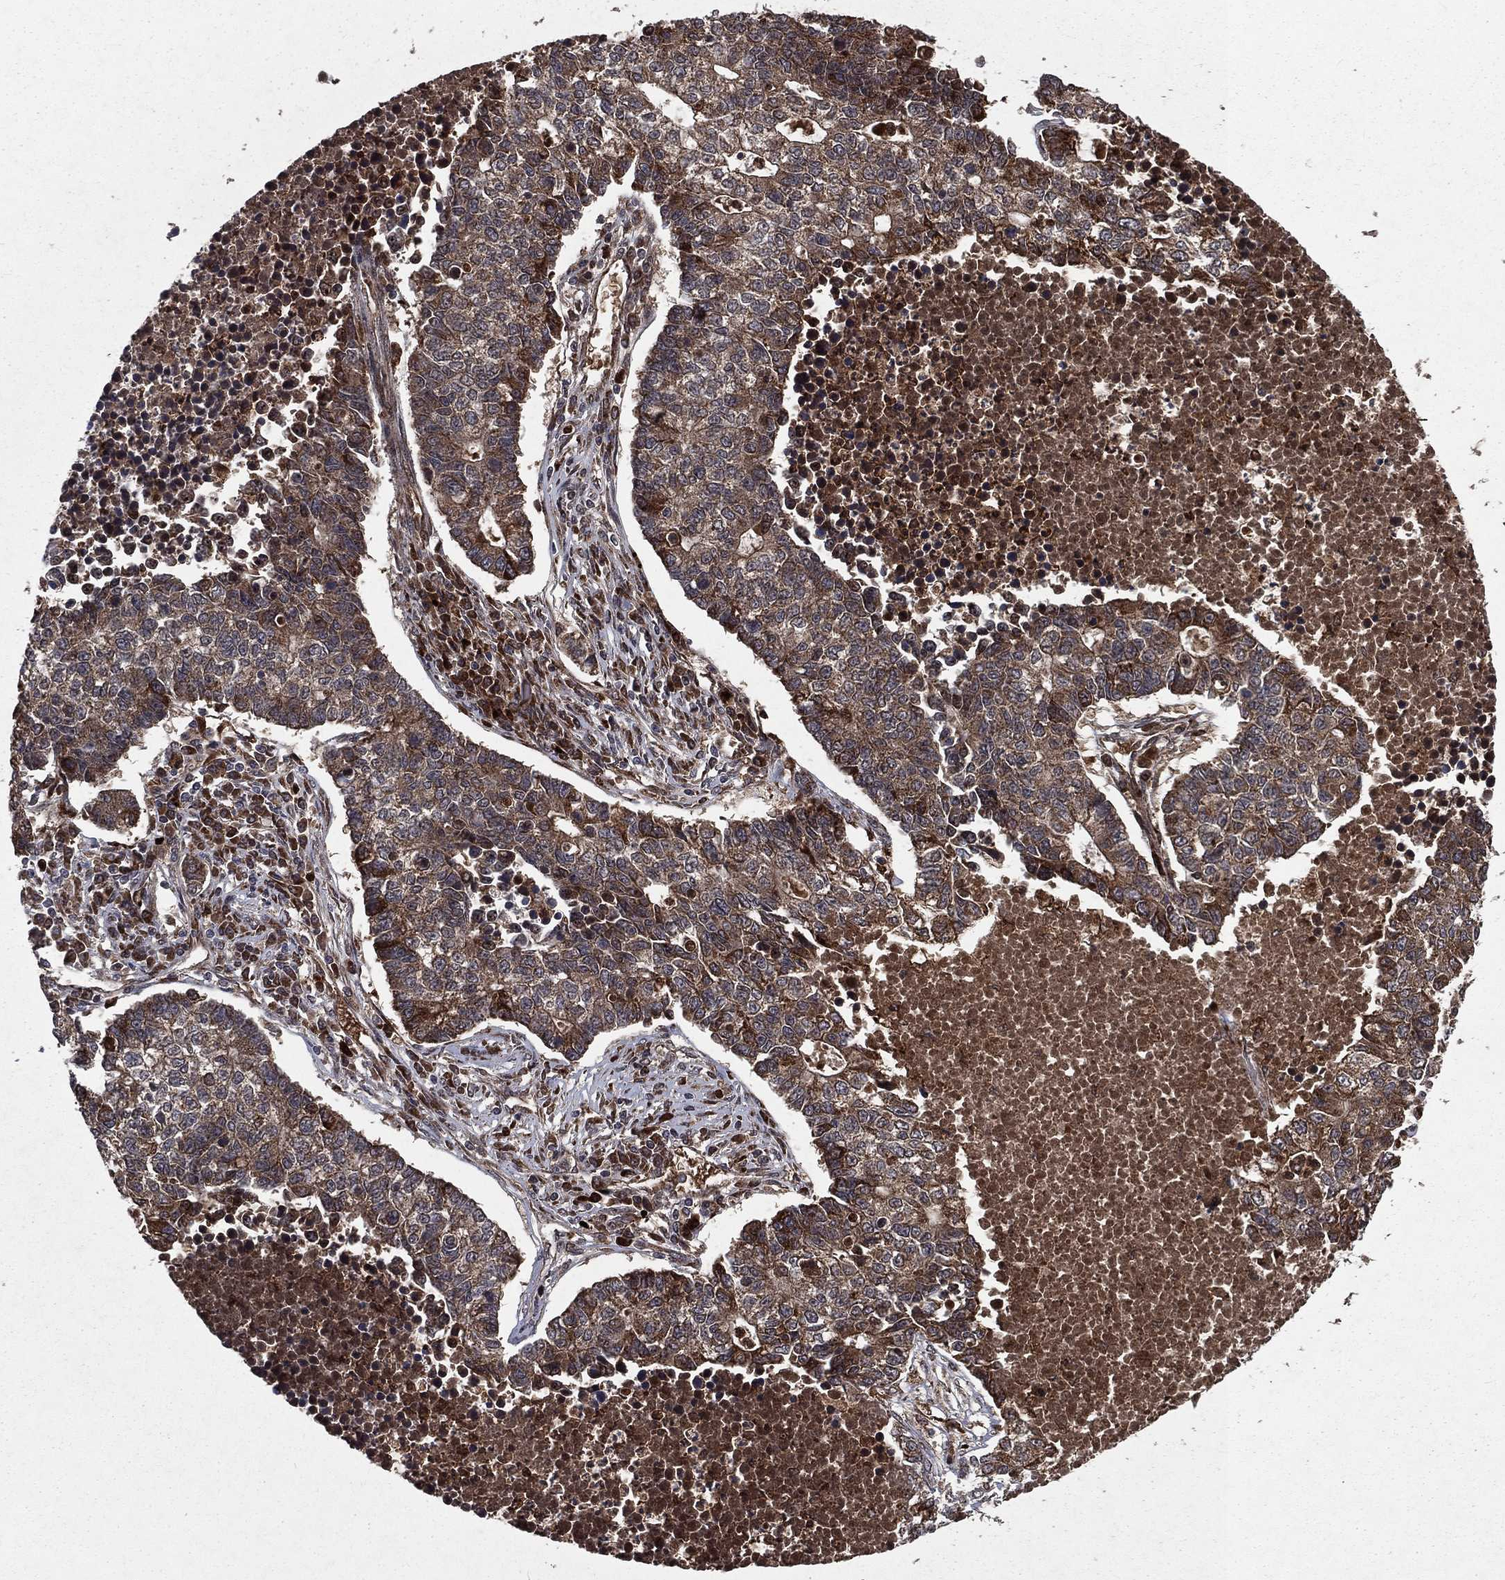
{"staining": {"intensity": "moderate", "quantity": "25%-75%", "location": "cytoplasmic/membranous"}, "tissue": "lung cancer", "cell_type": "Tumor cells", "image_type": "cancer", "snomed": [{"axis": "morphology", "description": "Adenocarcinoma, NOS"}, {"axis": "topography", "description": "Lung"}], "caption": "This histopathology image shows adenocarcinoma (lung) stained with immunohistochemistry to label a protein in brown. The cytoplasmic/membranous of tumor cells show moderate positivity for the protein. Nuclei are counter-stained blue.", "gene": "LENG8", "patient": {"sex": "male", "age": 57}}